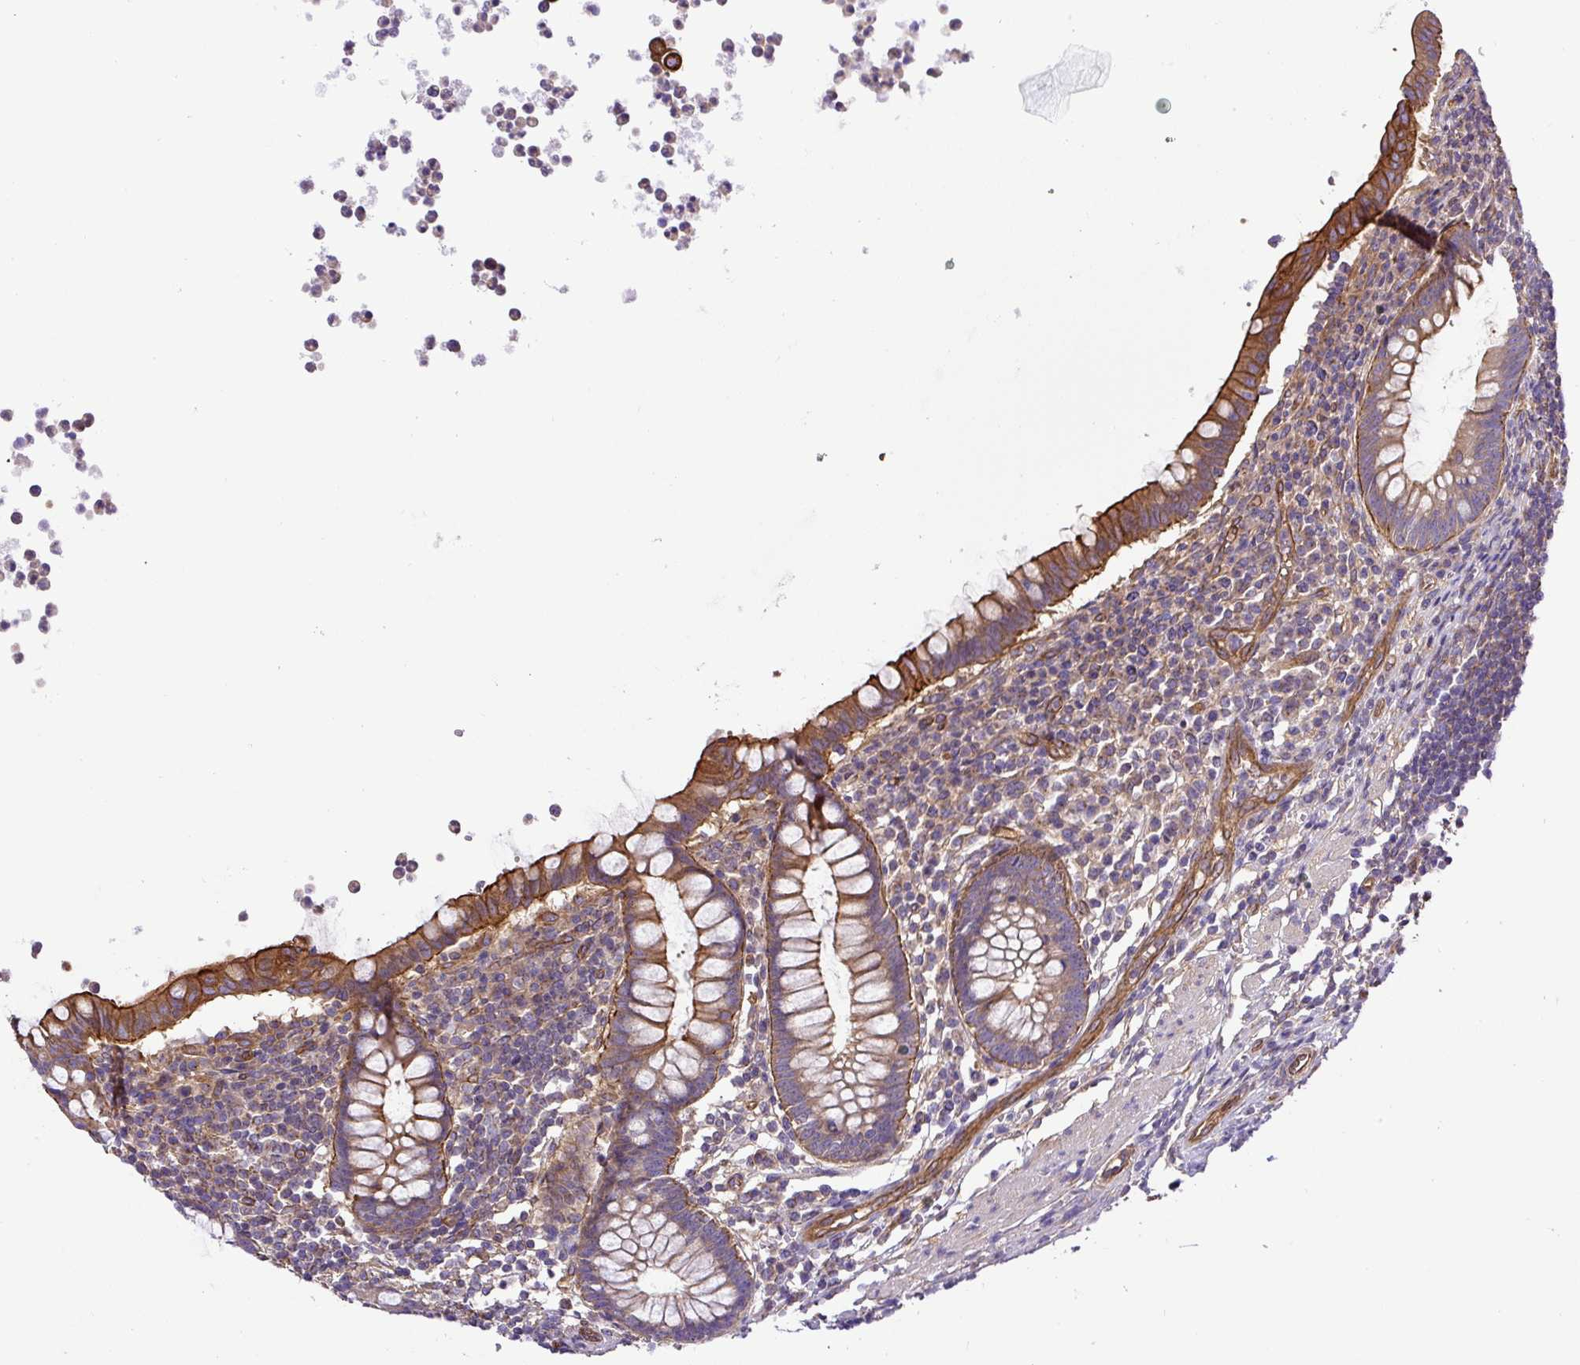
{"staining": {"intensity": "strong", "quantity": "25%-75%", "location": "cytoplasmic/membranous"}, "tissue": "appendix", "cell_type": "Glandular cells", "image_type": "normal", "snomed": [{"axis": "morphology", "description": "Normal tissue, NOS"}, {"axis": "topography", "description": "Appendix"}], "caption": "Immunohistochemical staining of benign appendix shows high levels of strong cytoplasmic/membranous expression in about 25%-75% of glandular cells. The staining was performed using DAB, with brown indicating positive protein expression. Nuclei are stained blue with hematoxylin.", "gene": "DCTN1", "patient": {"sex": "female", "age": 56}}